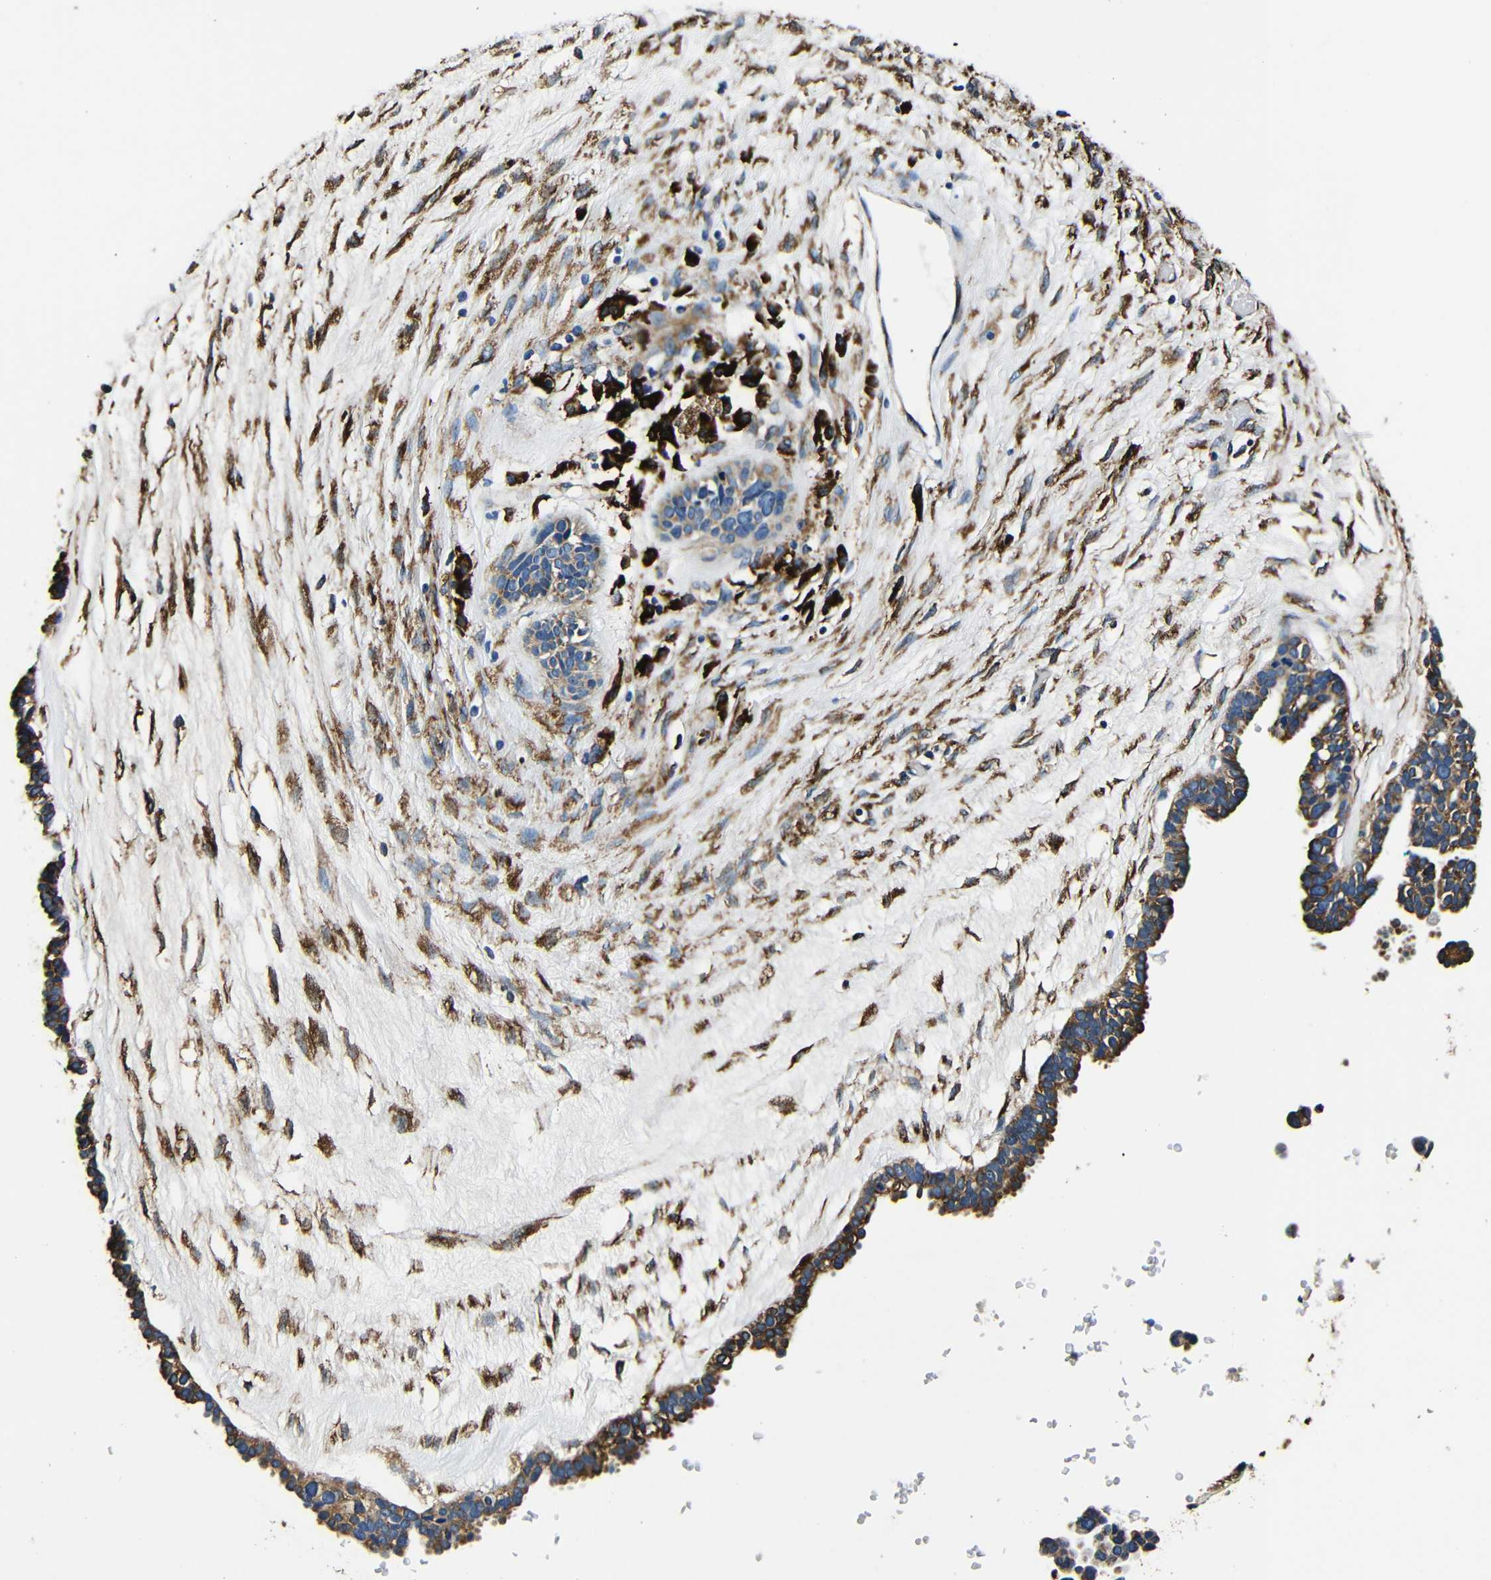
{"staining": {"intensity": "moderate", "quantity": ">75%", "location": "cytoplasmic/membranous"}, "tissue": "ovarian cancer", "cell_type": "Tumor cells", "image_type": "cancer", "snomed": [{"axis": "morphology", "description": "Cystadenocarcinoma, serous, NOS"}, {"axis": "topography", "description": "Ovary"}], "caption": "About >75% of tumor cells in ovarian cancer (serous cystadenocarcinoma) show moderate cytoplasmic/membranous protein positivity as visualized by brown immunohistochemical staining.", "gene": "RRBP1", "patient": {"sex": "female", "age": 56}}